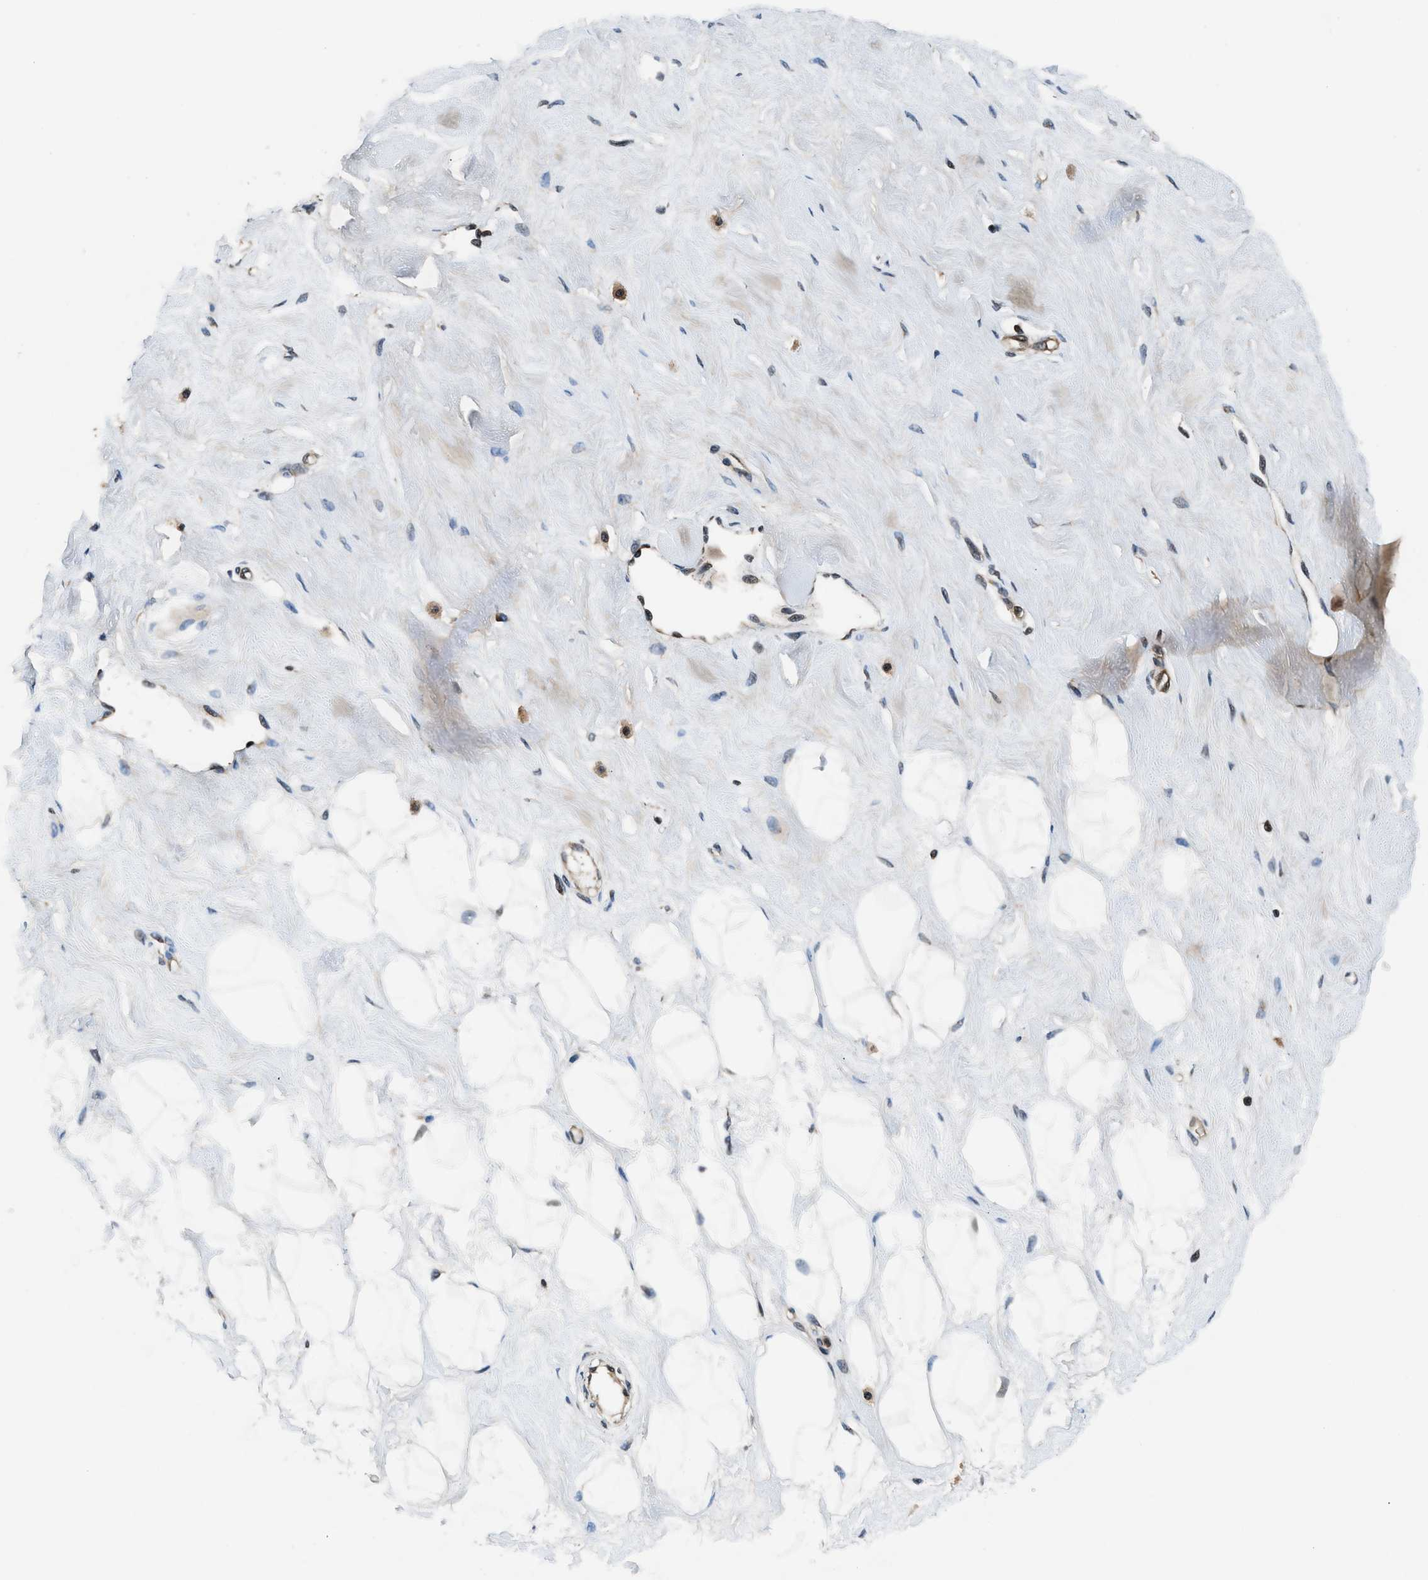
{"staining": {"intensity": "negative", "quantity": "none", "location": "none"}, "tissue": "breast", "cell_type": "Adipocytes", "image_type": "normal", "snomed": [{"axis": "morphology", "description": "Normal tissue, NOS"}, {"axis": "topography", "description": "Breast"}], "caption": "A photomicrograph of breast stained for a protein reveals no brown staining in adipocytes.", "gene": "RPS6KB1", "patient": {"sex": "female", "age": 23}}